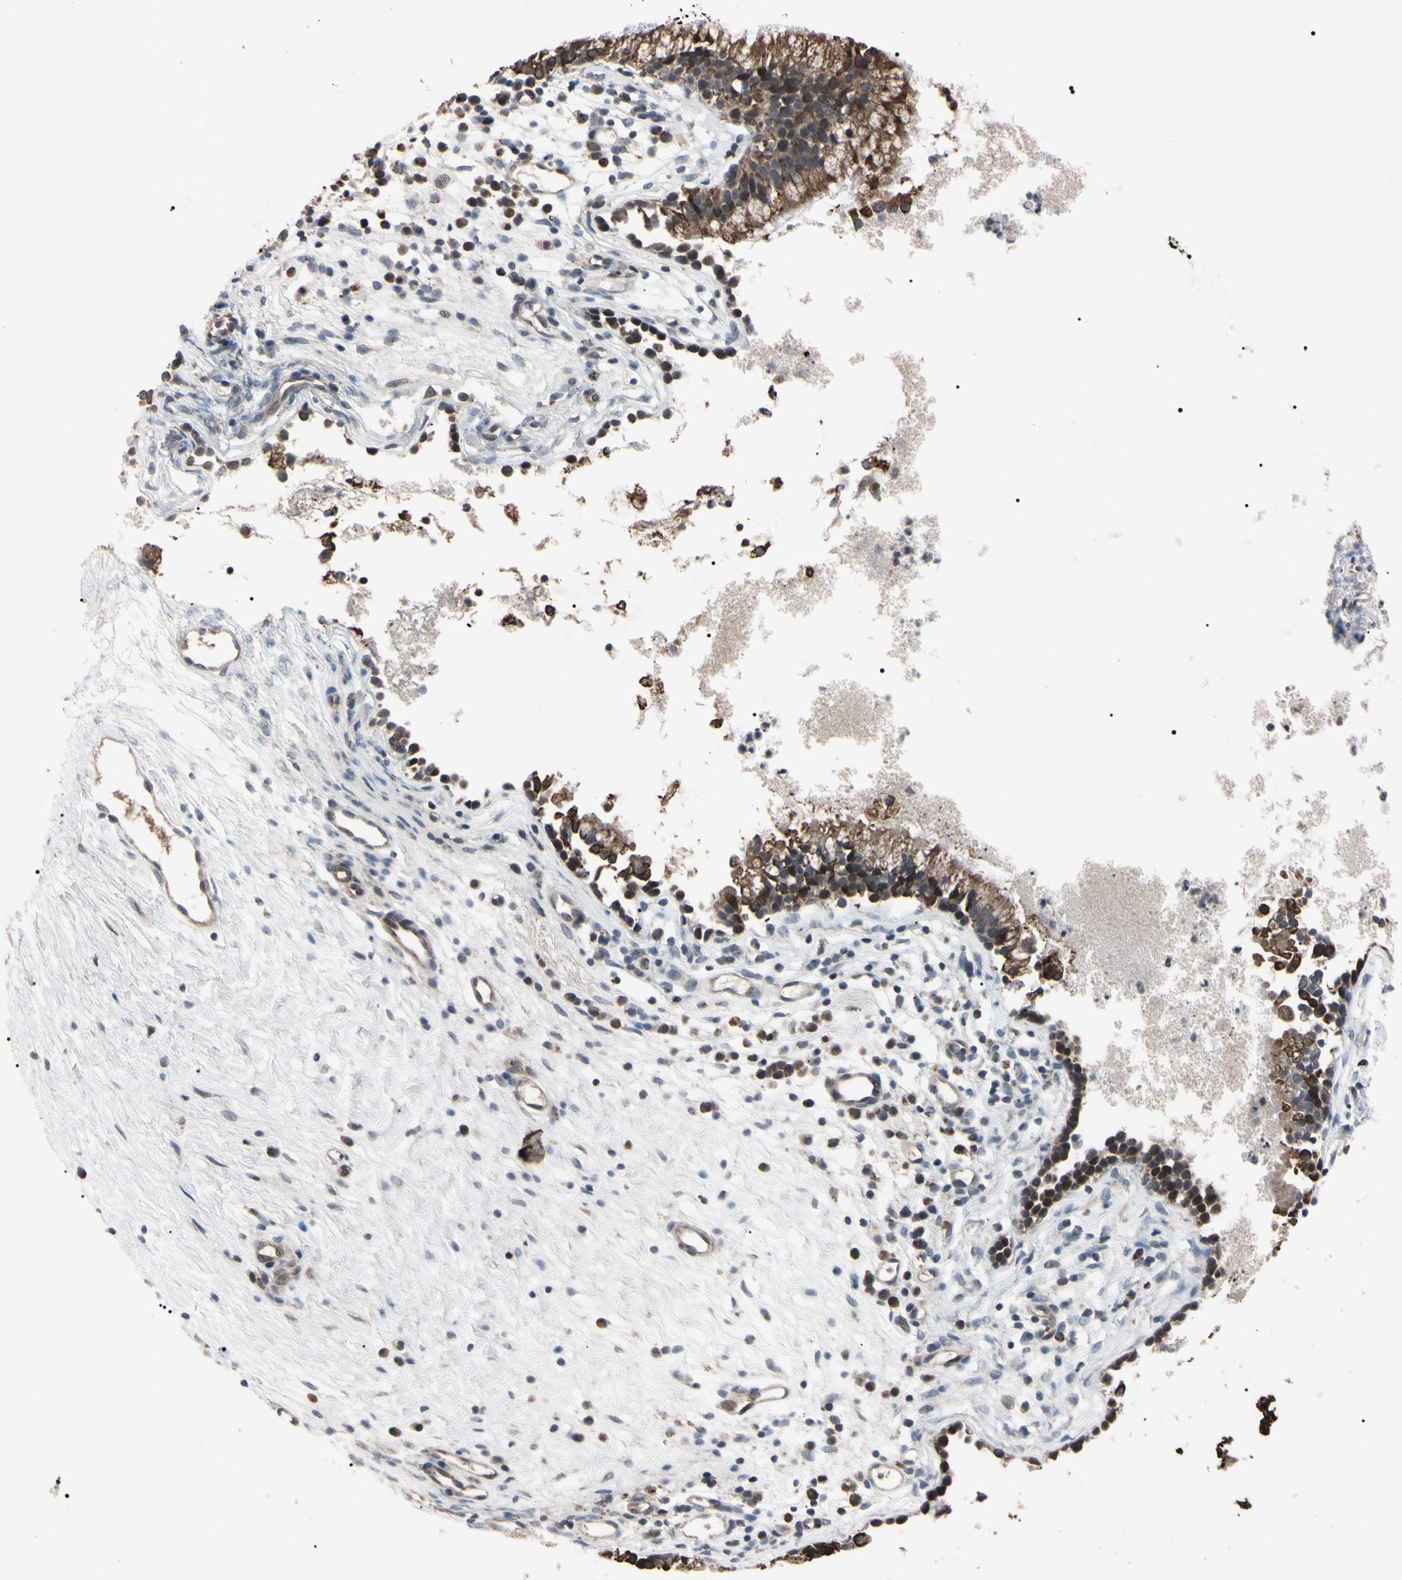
{"staining": {"intensity": "moderate", "quantity": ">75%", "location": "cytoplasmic/membranous,nuclear"}, "tissue": "nasopharynx", "cell_type": "Respiratory epithelial cells", "image_type": "normal", "snomed": [{"axis": "morphology", "description": "Normal tissue, NOS"}, {"axis": "topography", "description": "Nasopharynx"}], "caption": "DAB immunohistochemical staining of normal human nasopharynx demonstrates moderate cytoplasmic/membranous,nuclear protein staining in about >75% of respiratory epithelial cells. Ihc stains the protein in brown and the nuclei are stained blue.", "gene": "TNFRSF1A", "patient": {"sex": "male", "age": 21}}